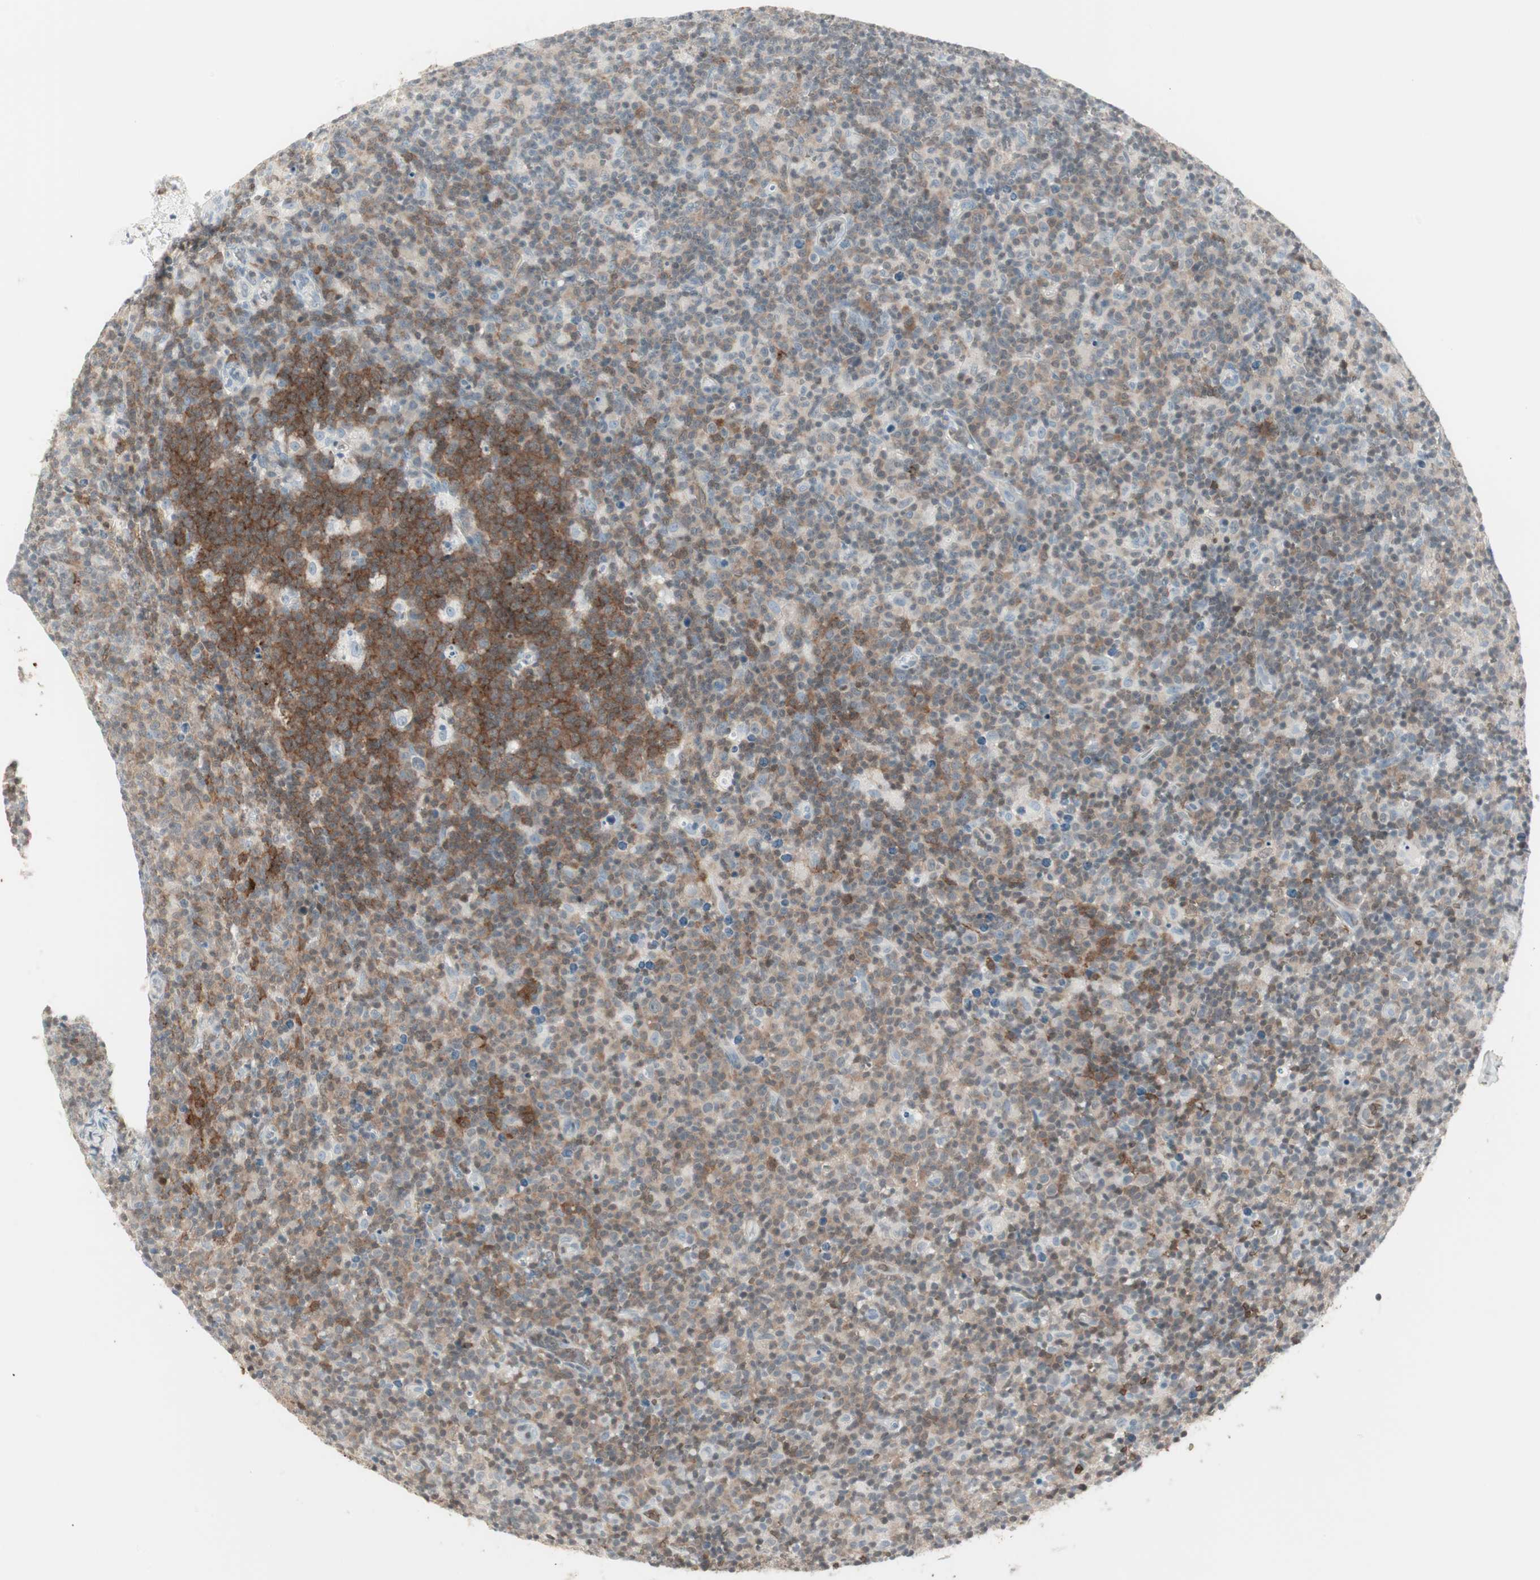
{"staining": {"intensity": "strong", "quantity": ">75%", "location": "cytoplasmic/membranous"}, "tissue": "lymph node", "cell_type": "Germinal center cells", "image_type": "normal", "snomed": [{"axis": "morphology", "description": "Normal tissue, NOS"}, {"axis": "morphology", "description": "Inflammation, NOS"}, {"axis": "topography", "description": "Lymph node"}], "caption": "Immunohistochemical staining of normal lymph node shows high levels of strong cytoplasmic/membranous staining in about >75% of germinal center cells. Immunohistochemistry (ihc) stains the protein of interest in brown and the nuclei are stained blue.", "gene": "MAP4K1", "patient": {"sex": "male", "age": 55}}